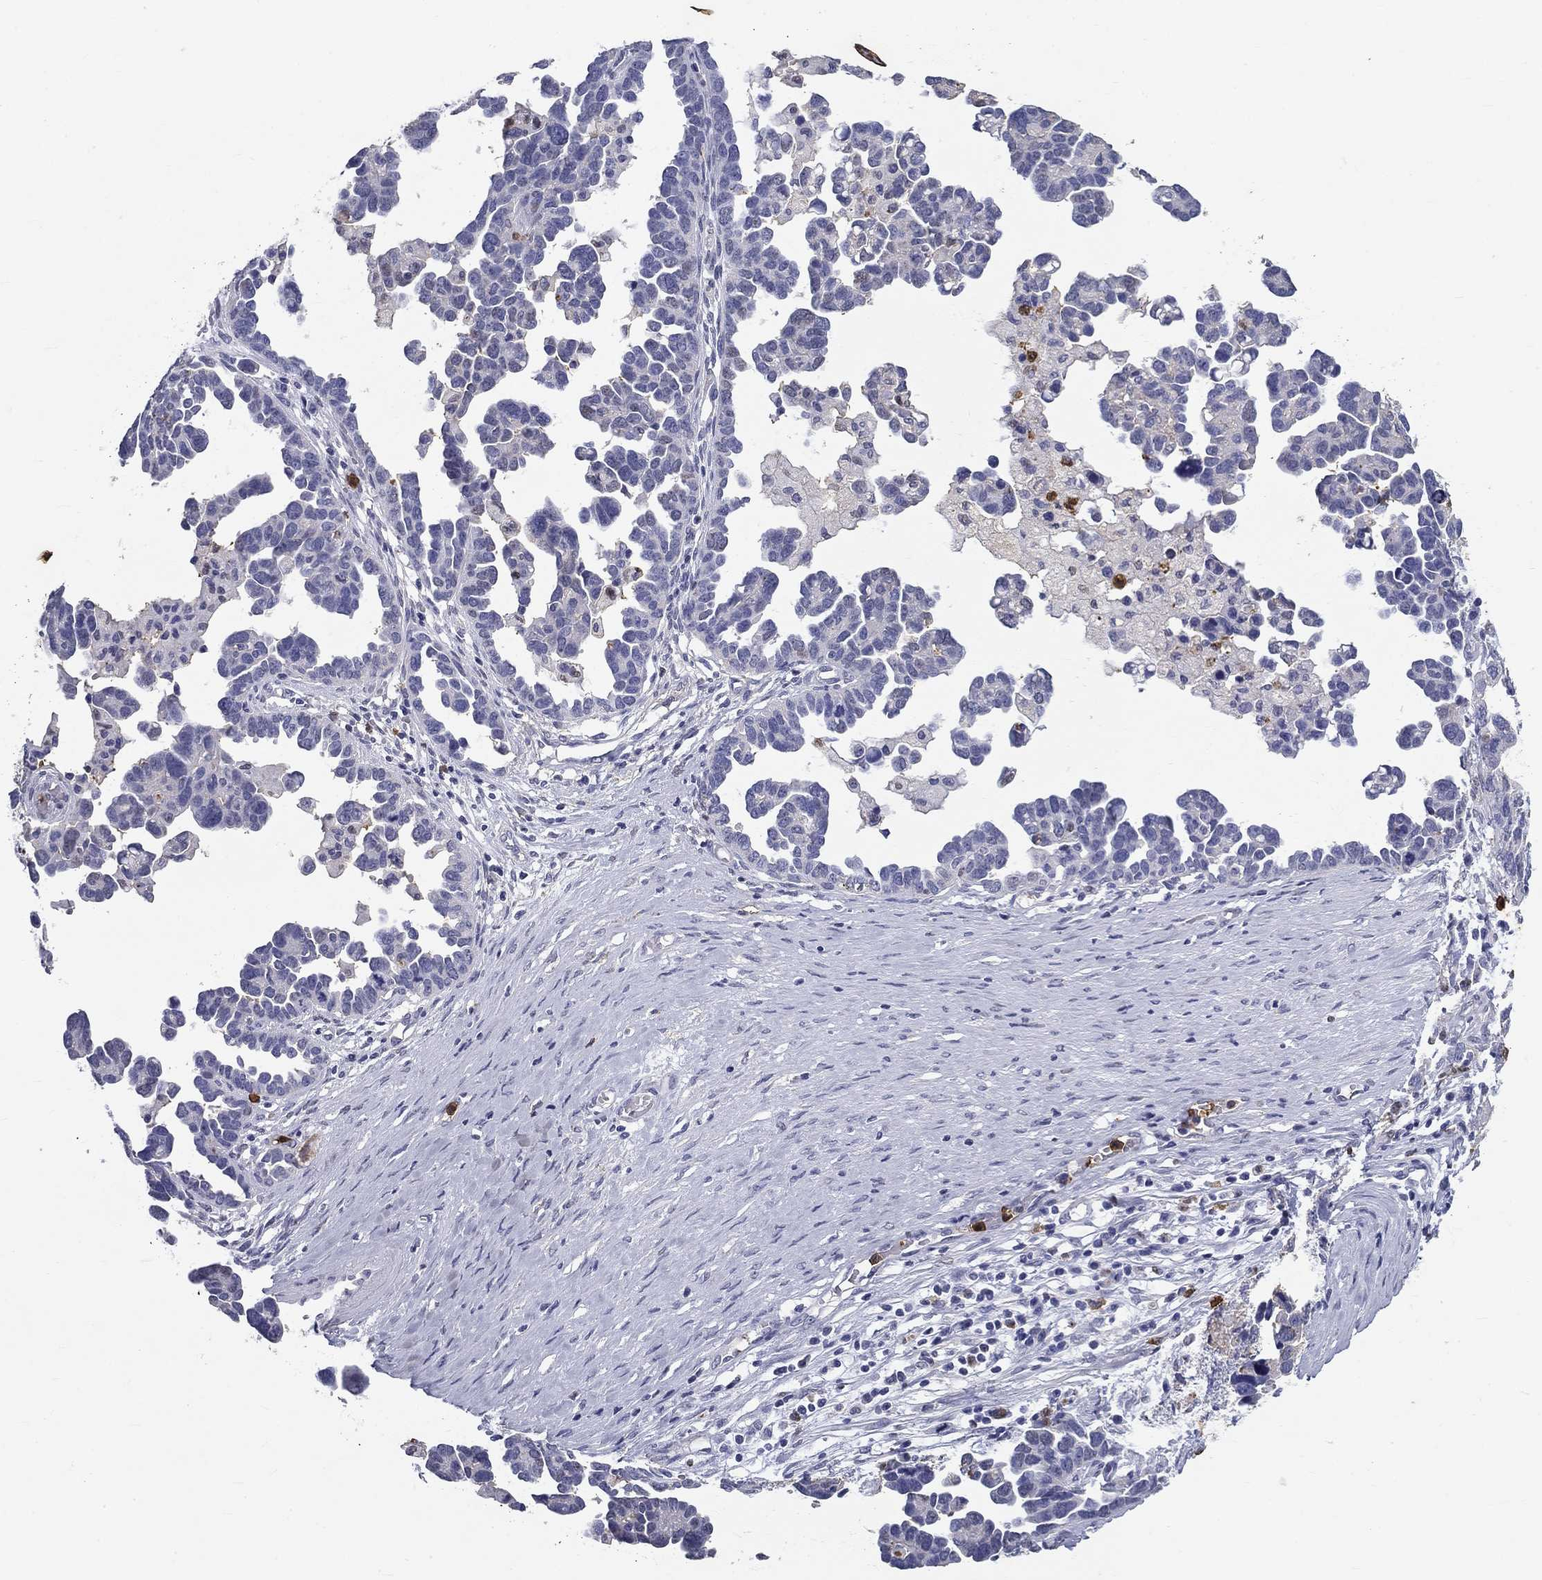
{"staining": {"intensity": "negative", "quantity": "none", "location": "none"}, "tissue": "ovarian cancer", "cell_type": "Tumor cells", "image_type": "cancer", "snomed": [{"axis": "morphology", "description": "Cystadenocarcinoma, serous, NOS"}, {"axis": "topography", "description": "Ovary"}], "caption": "This is a micrograph of IHC staining of ovarian cancer (serous cystadenocarcinoma), which shows no expression in tumor cells.", "gene": "IGSF8", "patient": {"sex": "female", "age": 54}}